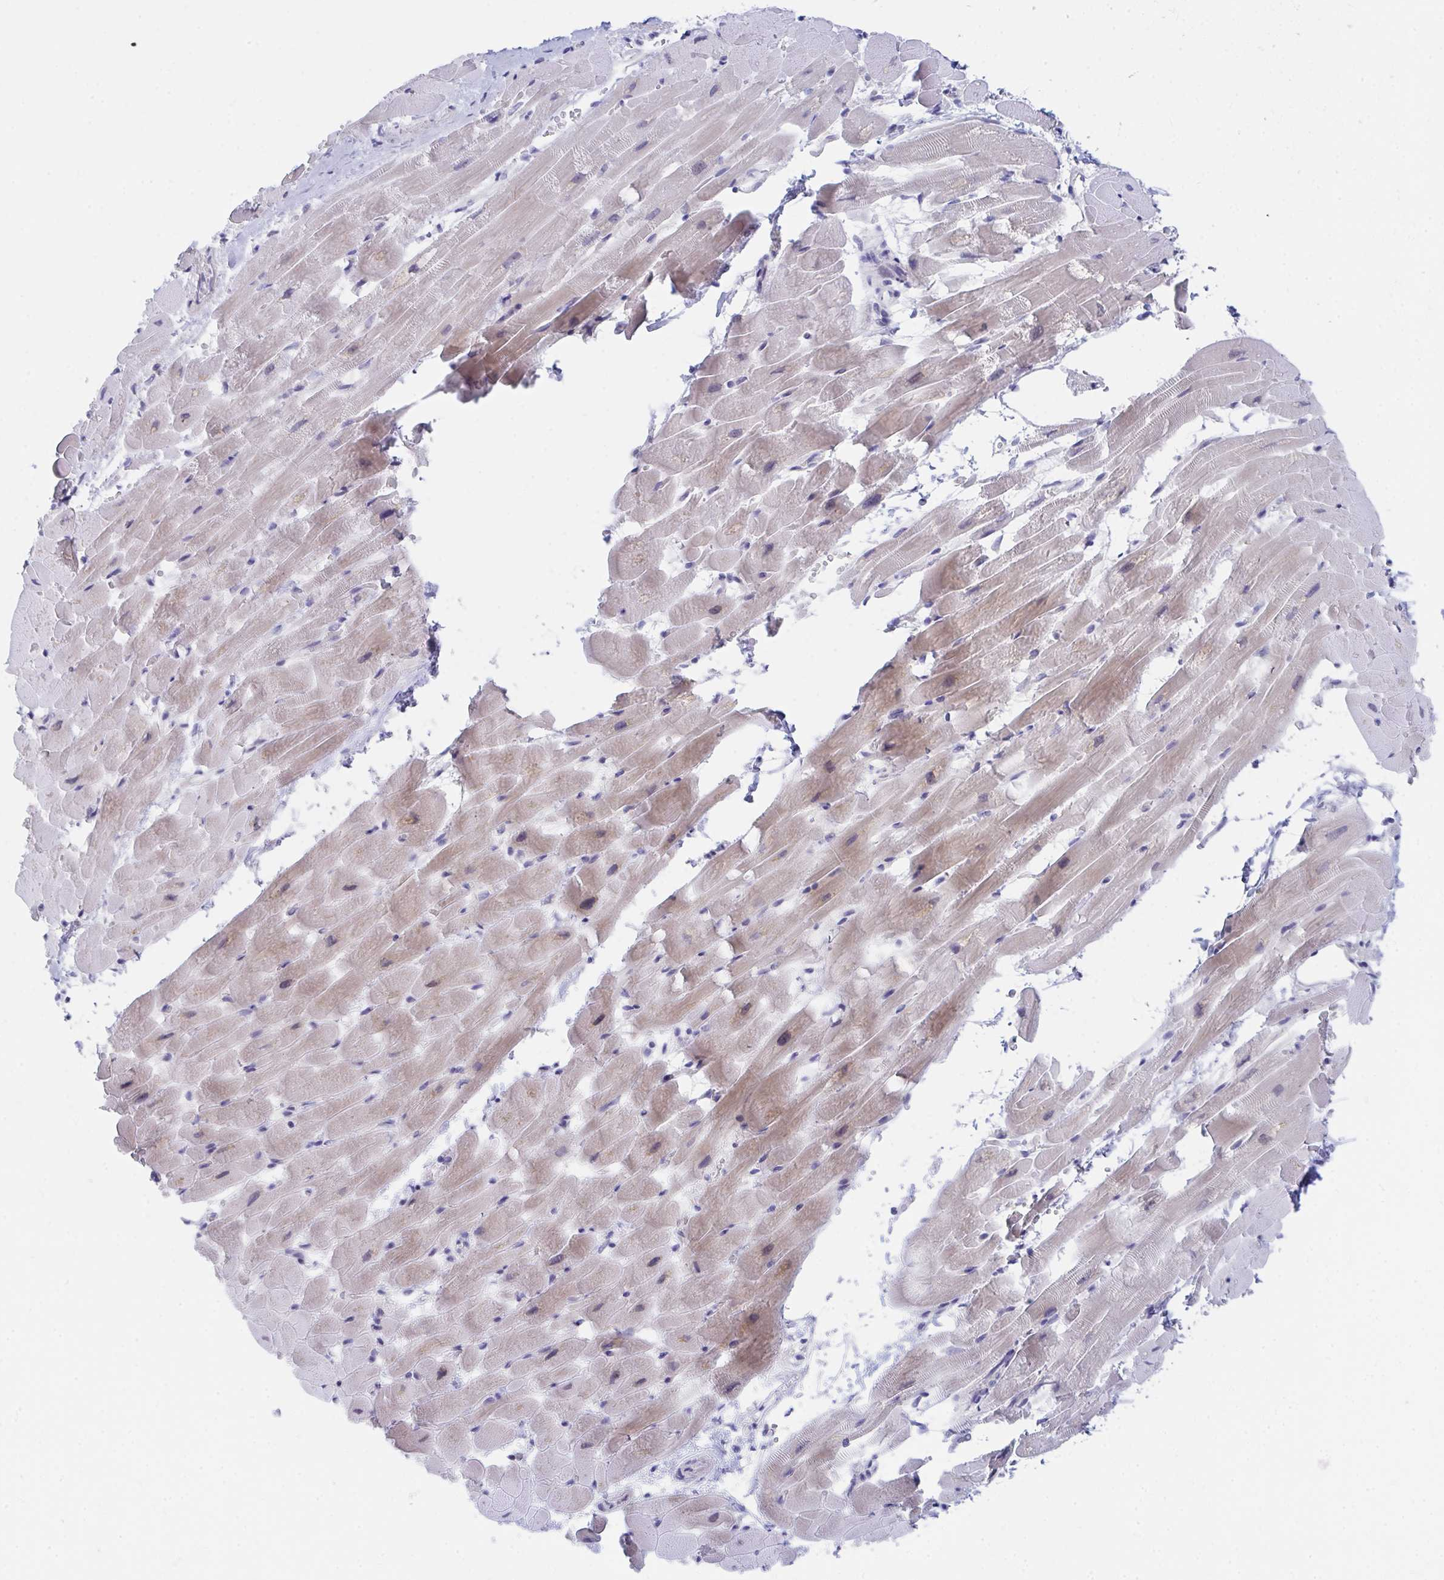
{"staining": {"intensity": "weak", "quantity": "25%-75%", "location": "cytoplasmic/membranous,nuclear"}, "tissue": "heart muscle", "cell_type": "Cardiomyocytes", "image_type": "normal", "snomed": [{"axis": "morphology", "description": "Normal tissue, NOS"}, {"axis": "topography", "description": "Heart"}], "caption": "A low amount of weak cytoplasmic/membranous,nuclear expression is present in about 25%-75% of cardiomyocytes in normal heart muscle. (brown staining indicates protein expression, while blue staining denotes nuclei).", "gene": "DAOA", "patient": {"sex": "male", "age": 37}}